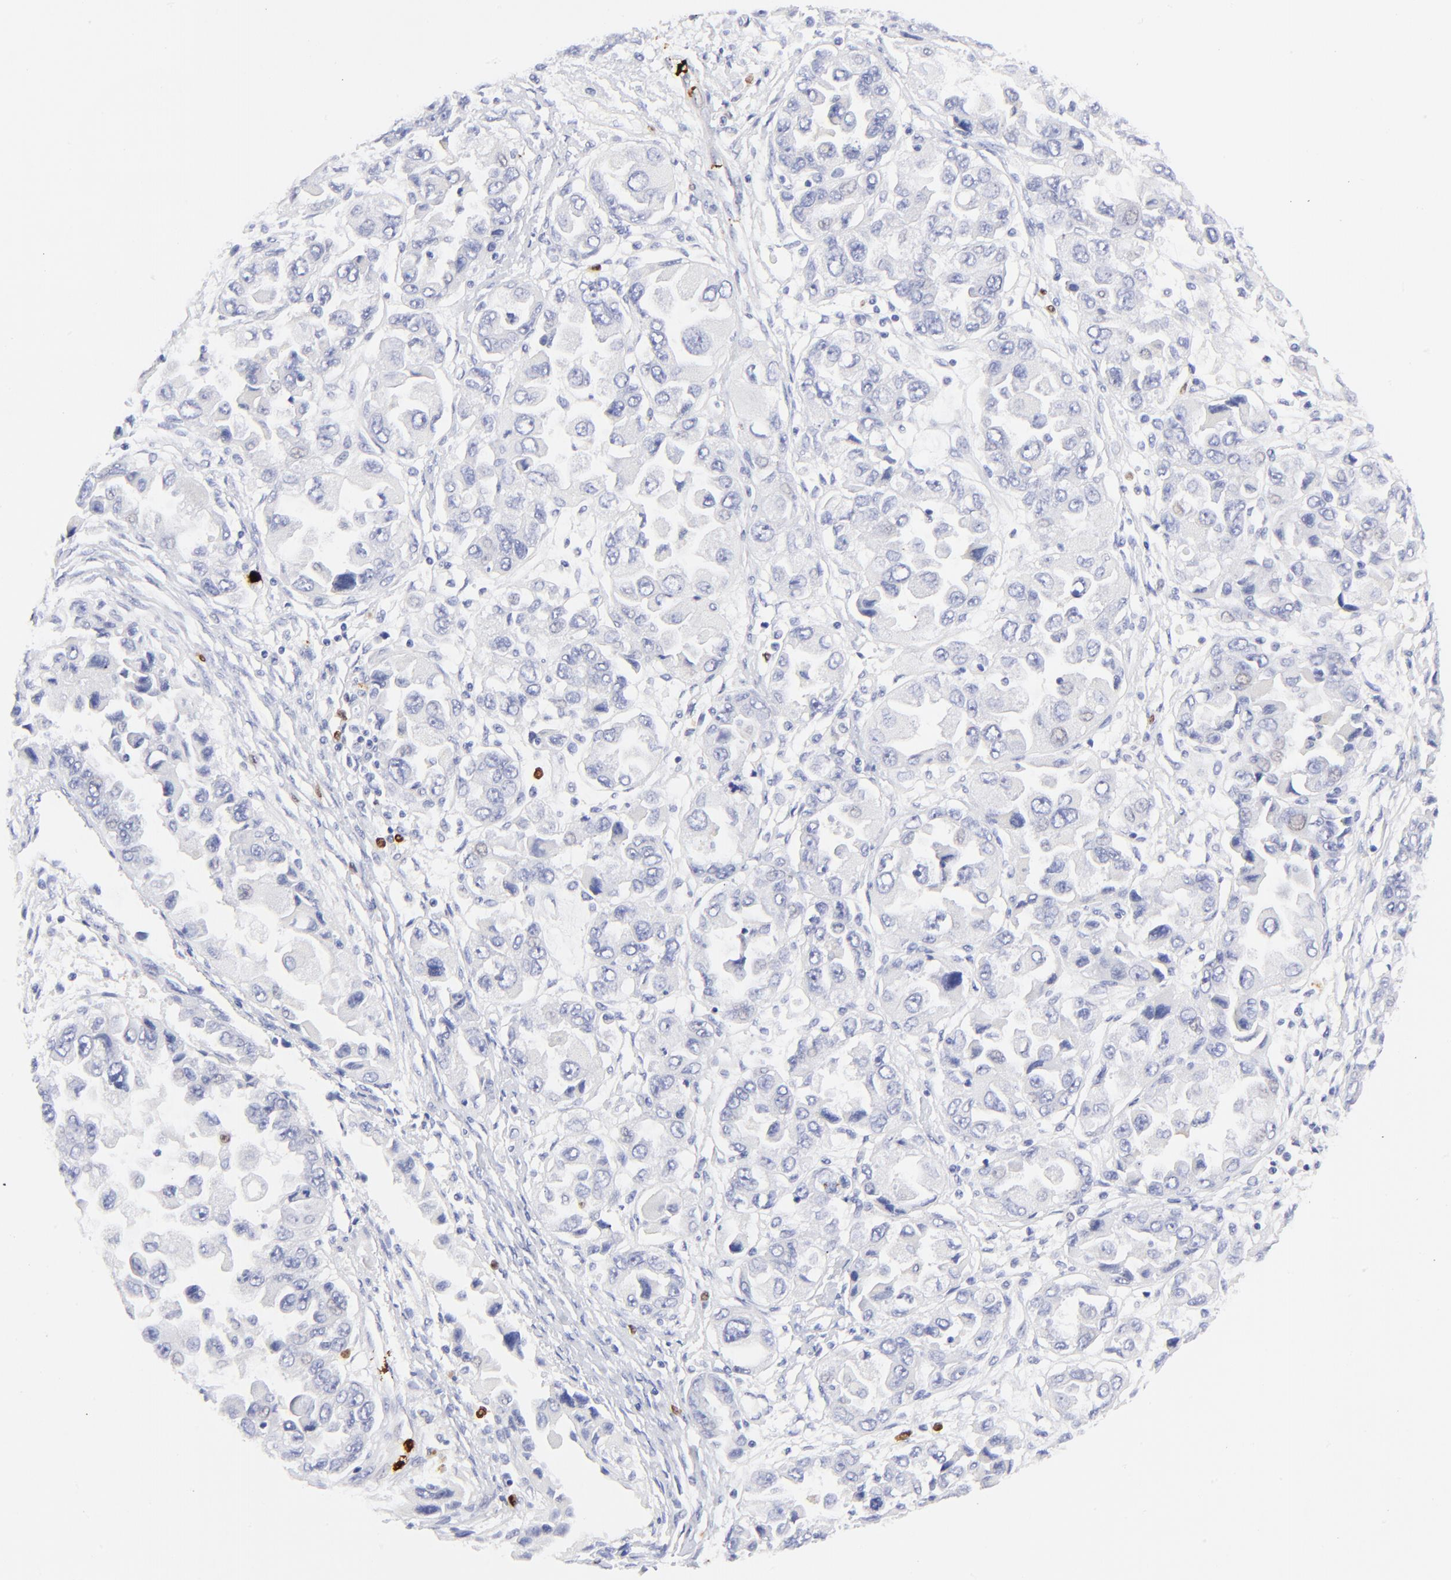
{"staining": {"intensity": "negative", "quantity": "none", "location": "none"}, "tissue": "ovarian cancer", "cell_type": "Tumor cells", "image_type": "cancer", "snomed": [{"axis": "morphology", "description": "Cystadenocarcinoma, serous, NOS"}, {"axis": "topography", "description": "Ovary"}], "caption": "IHC image of human ovarian serous cystadenocarcinoma stained for a protein (brown), which shows no staining in tumor cells.", "gene": "S100A12", "patient": {"sex": "female", "age": 84}}